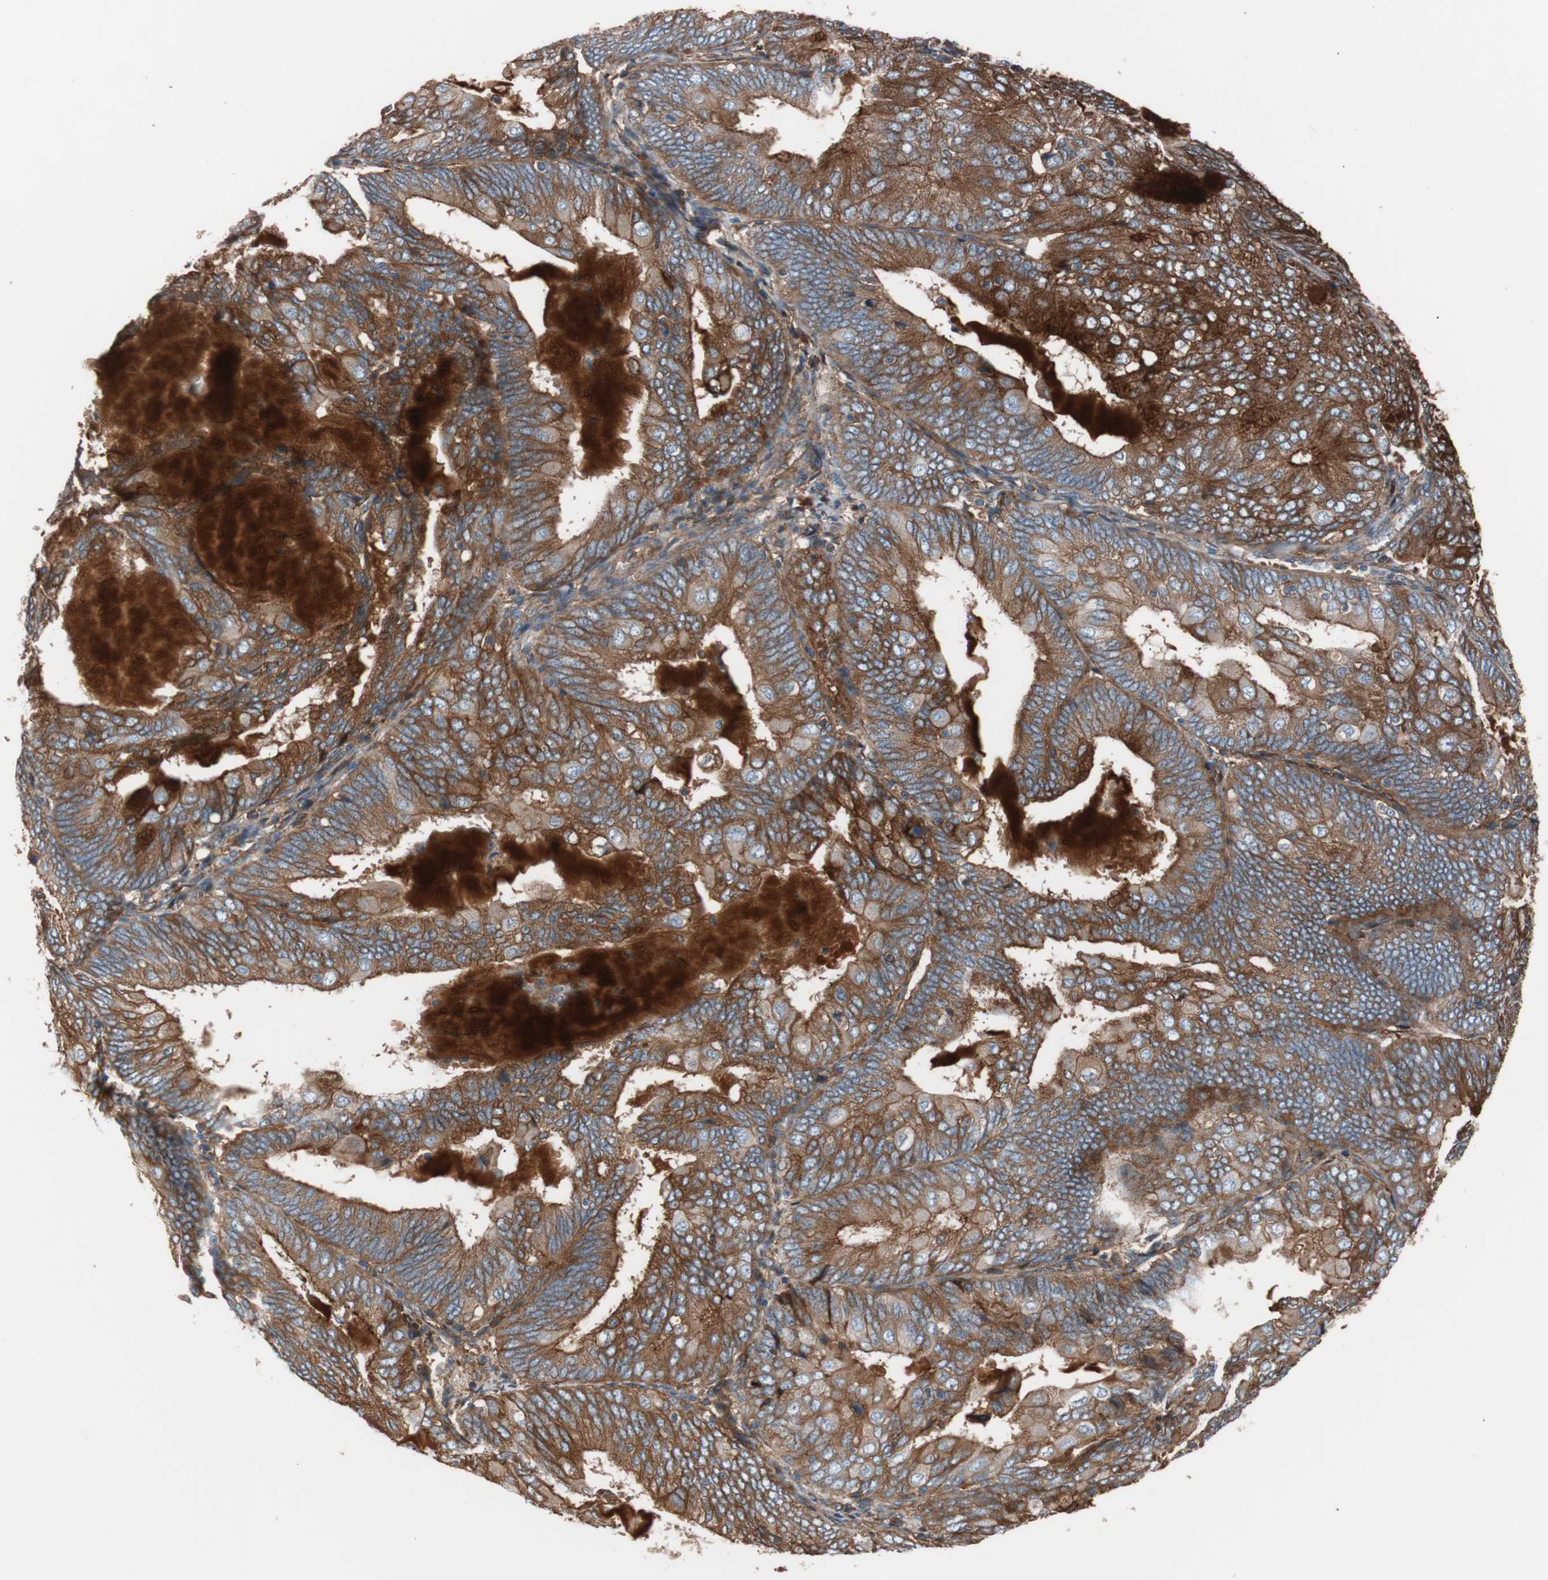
{"staining": {"intensity": "strong", "quantity": ">75%", "location": "cytoplasmic/membranous"}, "tissue": "endometrial cancer", "cell_type": "Tumor cells", "image_type": "cancer", "snomed": [{"axis": "morphology", "description": "Adenocarcinoma, NOS"}, {"axis": "topography", "description": "Endometrium"}], "caption": "High-power microscopy captured an IHC photomicrograph of endometrial adenocarcinoma, revealing strong cytoplasmic/membranous staining in about >75% of tumor cells. (Stains: DAB (3,3'-diaminobenzidine) in brown, nuclei in blue, Microscopy: brightfield microscopy at high magnification).", "gene": "SPINT1", "patient": {"sex": "female", "age": 81}}